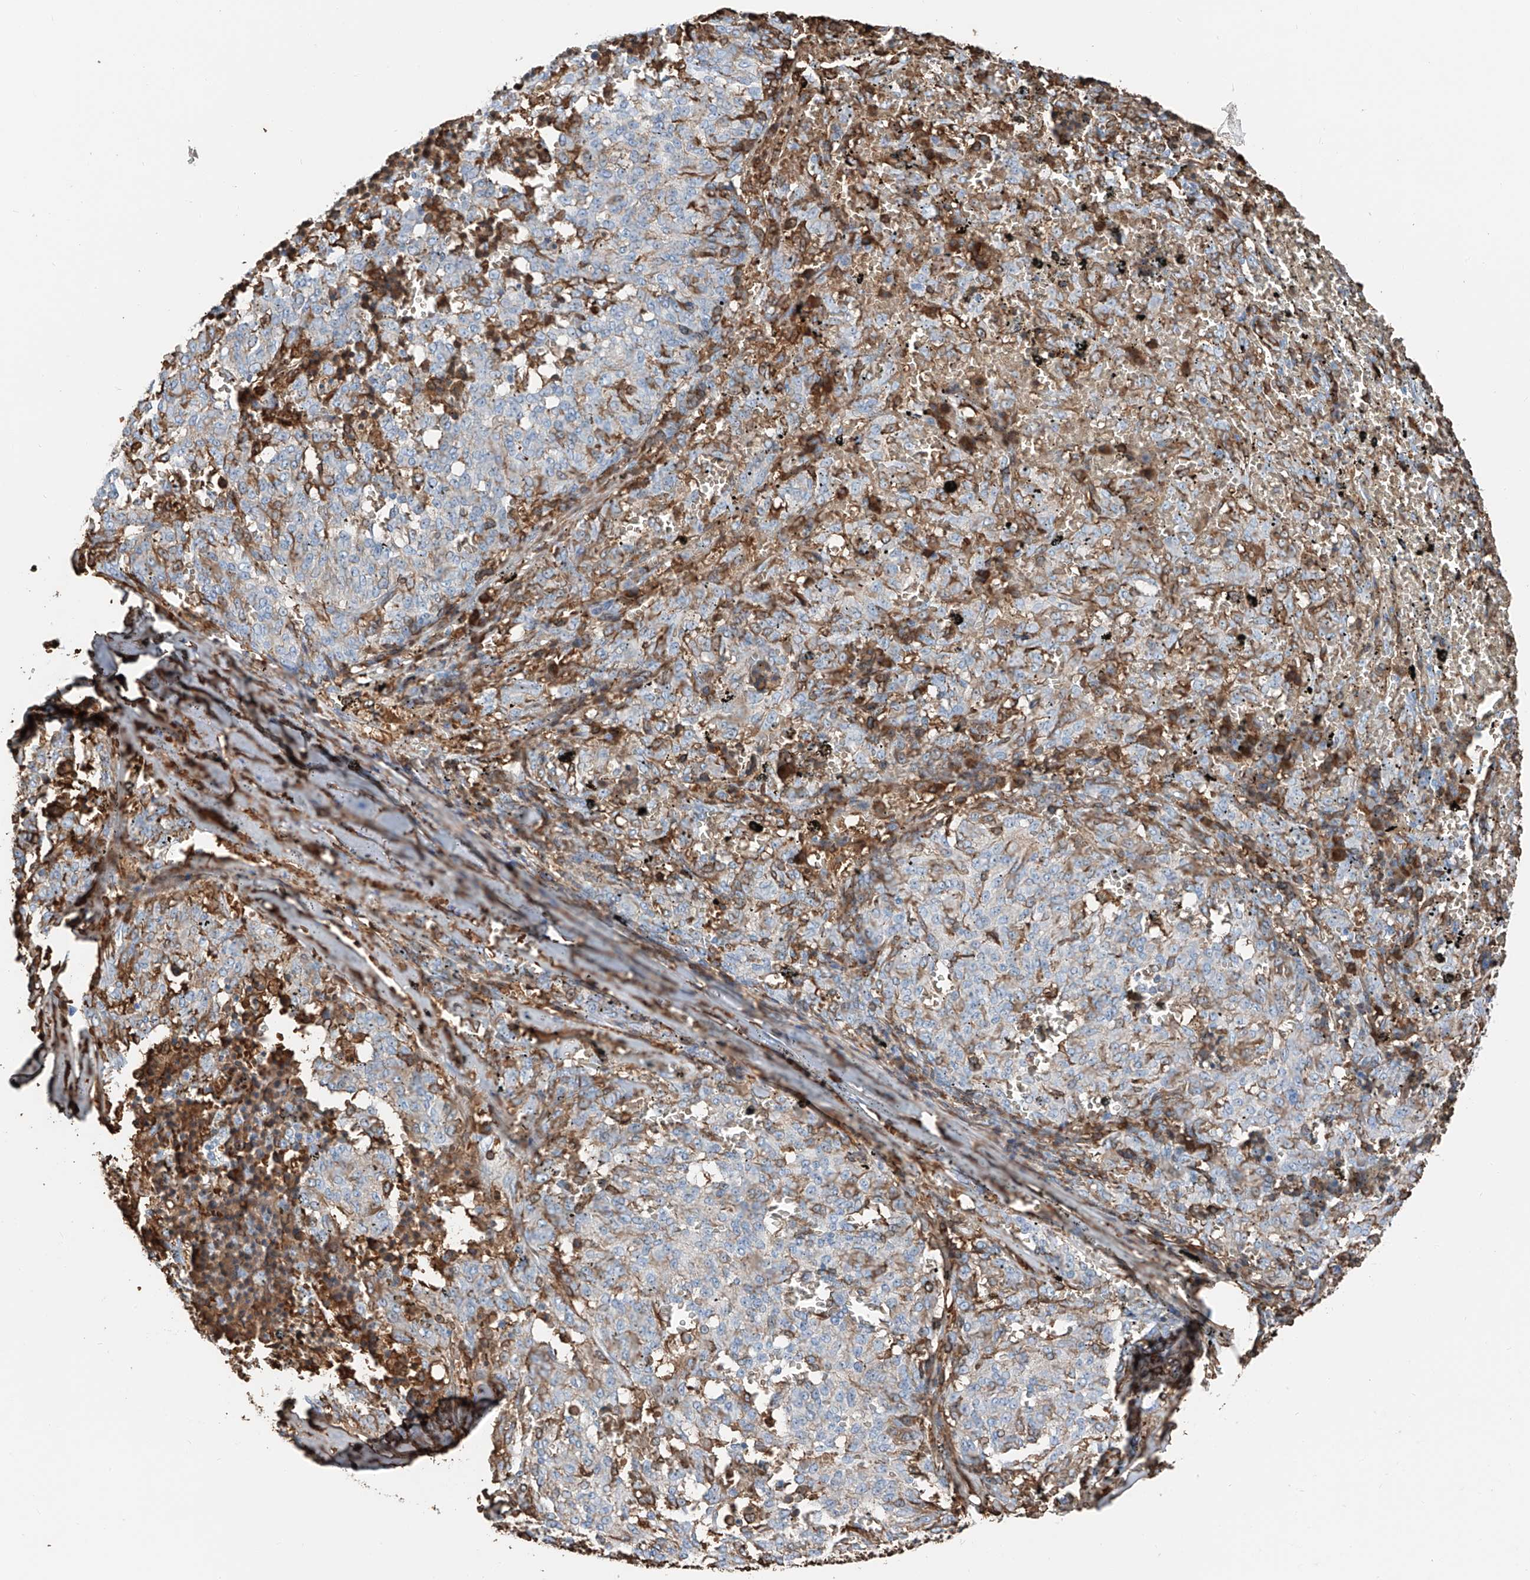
{"staining": {"intensity": "negative", "quantity": "none", "location": "none"}, "tissue": "melanoma", "cell_type": "Tumor cells", "image_type": "cancer", "snomed": [{"axis": "morphology", "description": "Malignant melanoma, NOS"}, {"axis": "topography", "description": "Skin"}], "caption": "Human malignant melanoma stained for a protein using IHC demonstrates no staining in tumor cells.", "gene": "PRSS23", "patient": {"sex": "female", "age": 72}}